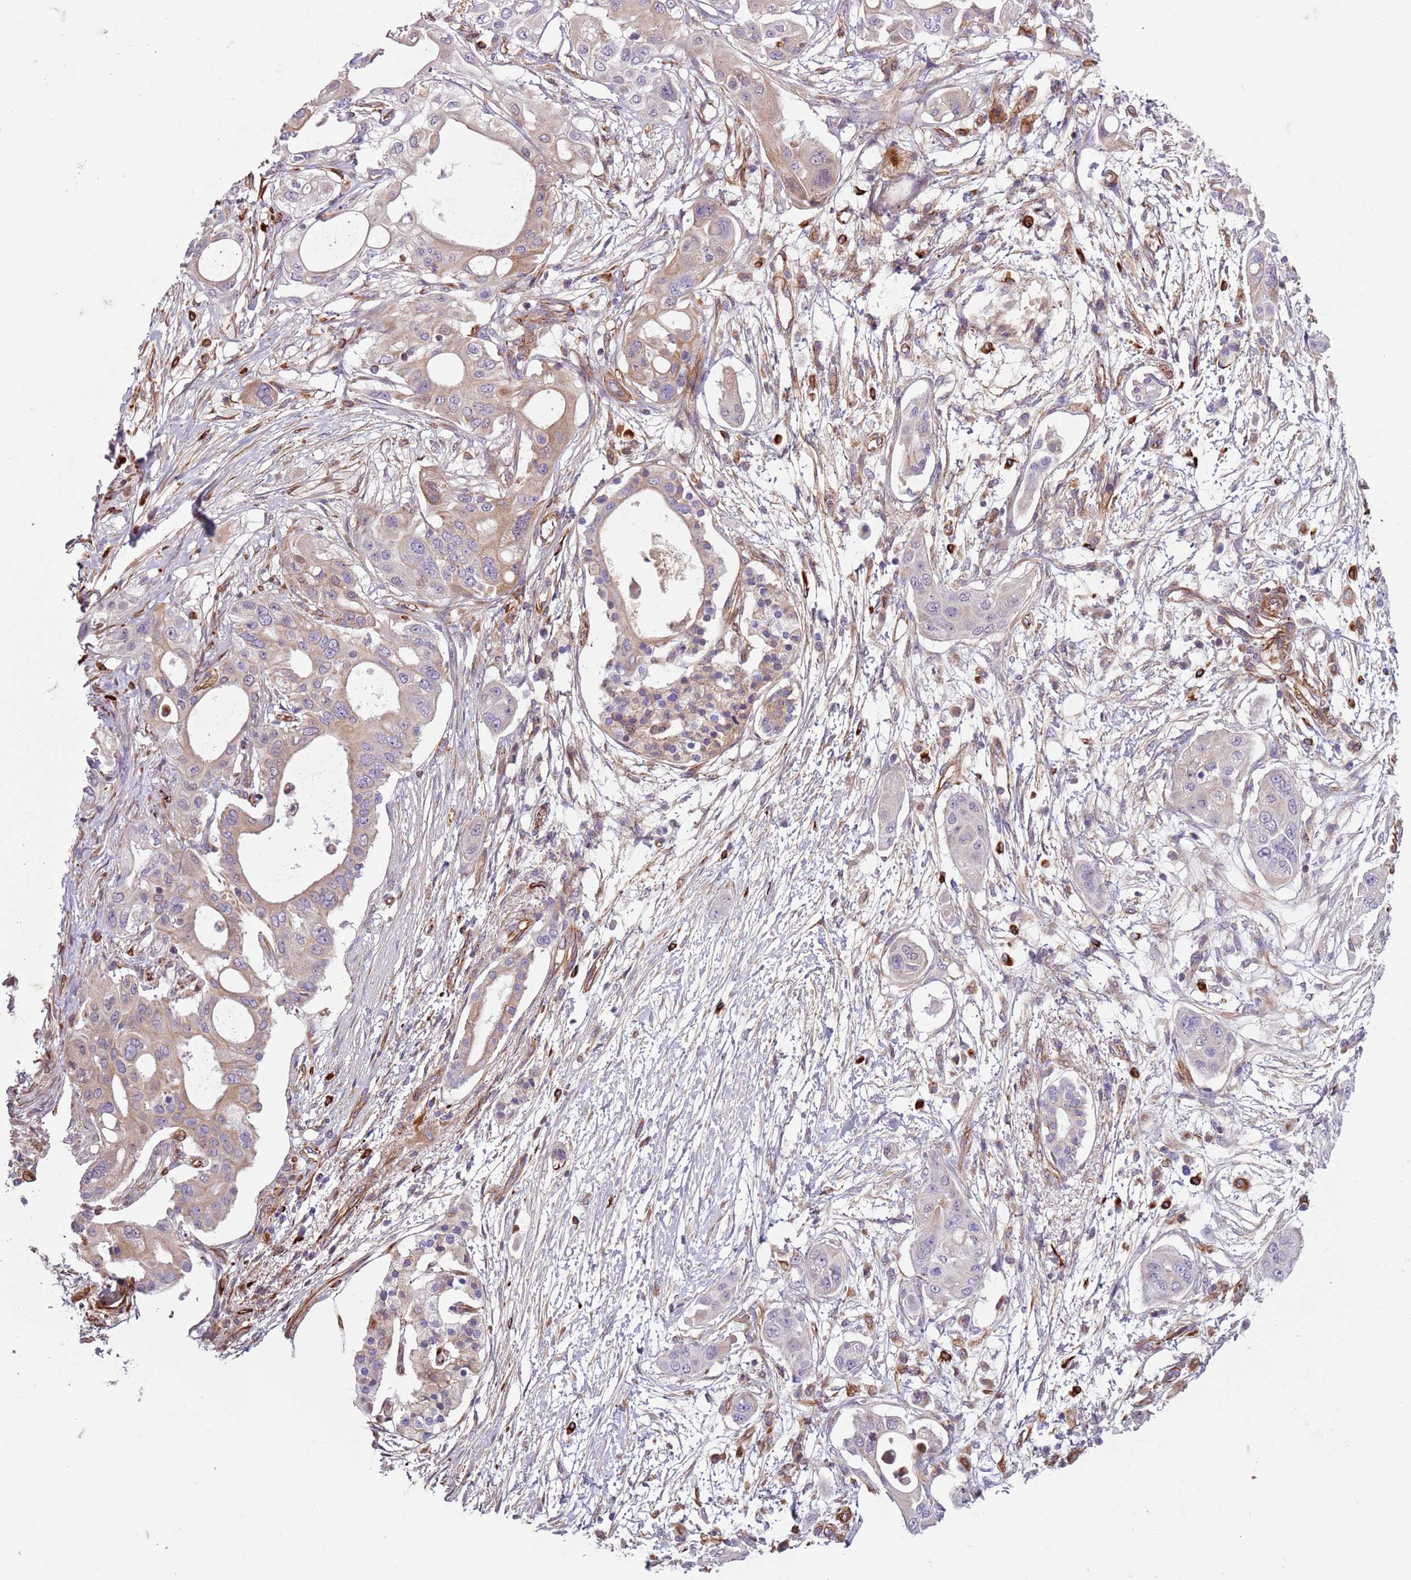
{"staining": {"intensity": "weak", "quantity": "25%-75%", "location": "cytoplasmic/membranous"}, "tissue": "pancreatic cancer", "cell_type": "Tumor cells", "image_type": "cancer", "snomed": [{"axis": "morphology", "description": "Adenocarcinoma, NOS"}, {"axis": "topography", "description": "Pancreas"}], "caption": "Immunohistochemical staining of pancreatic cancer (adenocarcinoma) reveals weak cytoplasmic/membranous protein expression in approximately 25%-75% of tumor cells.", "gene": "TAS2R38", "patient": {"sex": "male", "age": 68}}